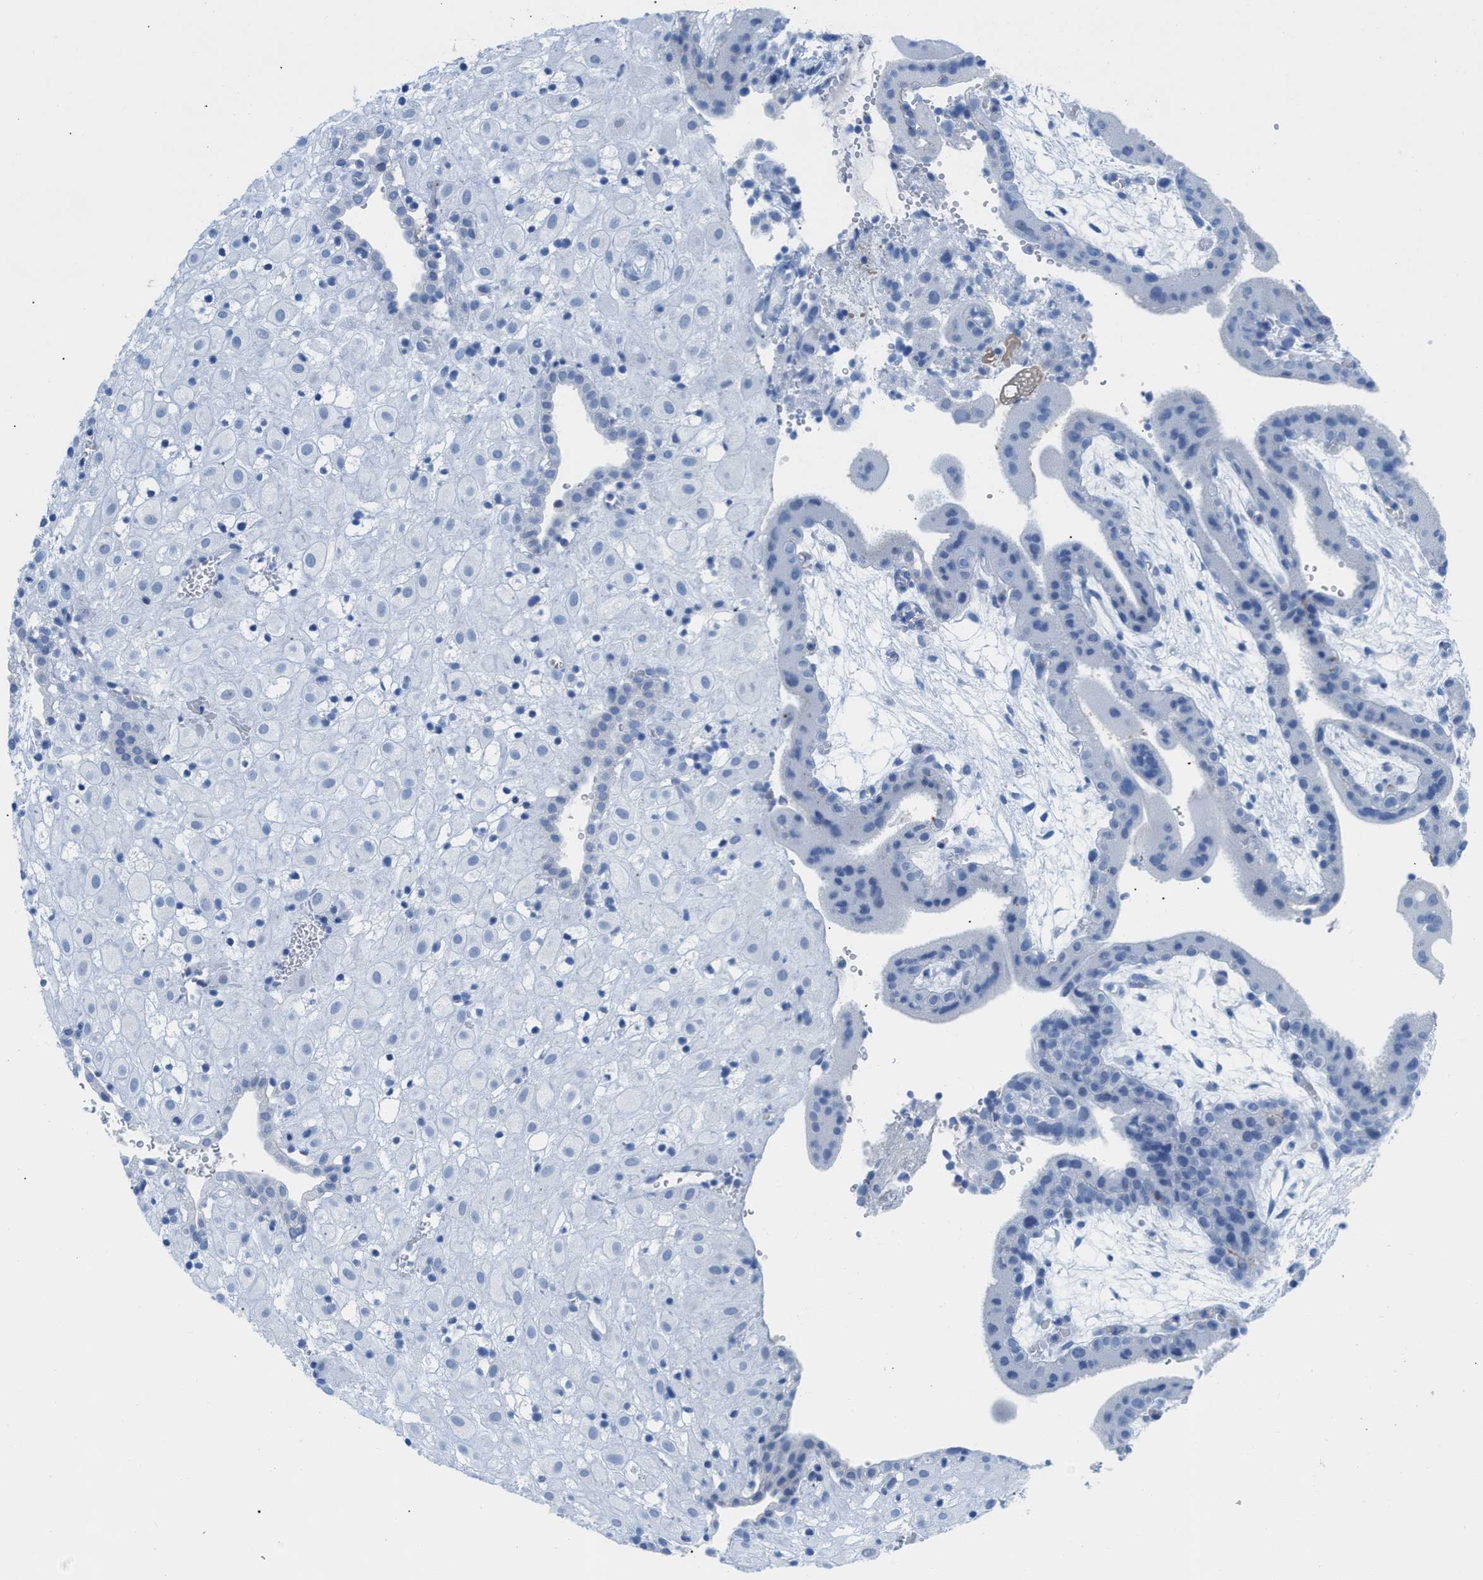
{"staining": {"intensity": "negative", "quantity": "none", "location": "none"}, "tissue": "placenta", "cell_type": "Decidual cells", "image_type": "normal", "snomed": [{"axis": "morphology", "description": "Normal tissue, NOS"}, {"axis": "topography", "description": "Placenta"}], "caption": "The IHC photomicrograph has no significant expression in decidual cells of placenta.", "gene": "TCL1A", "patient": {"sex": "female", "age": 18}}